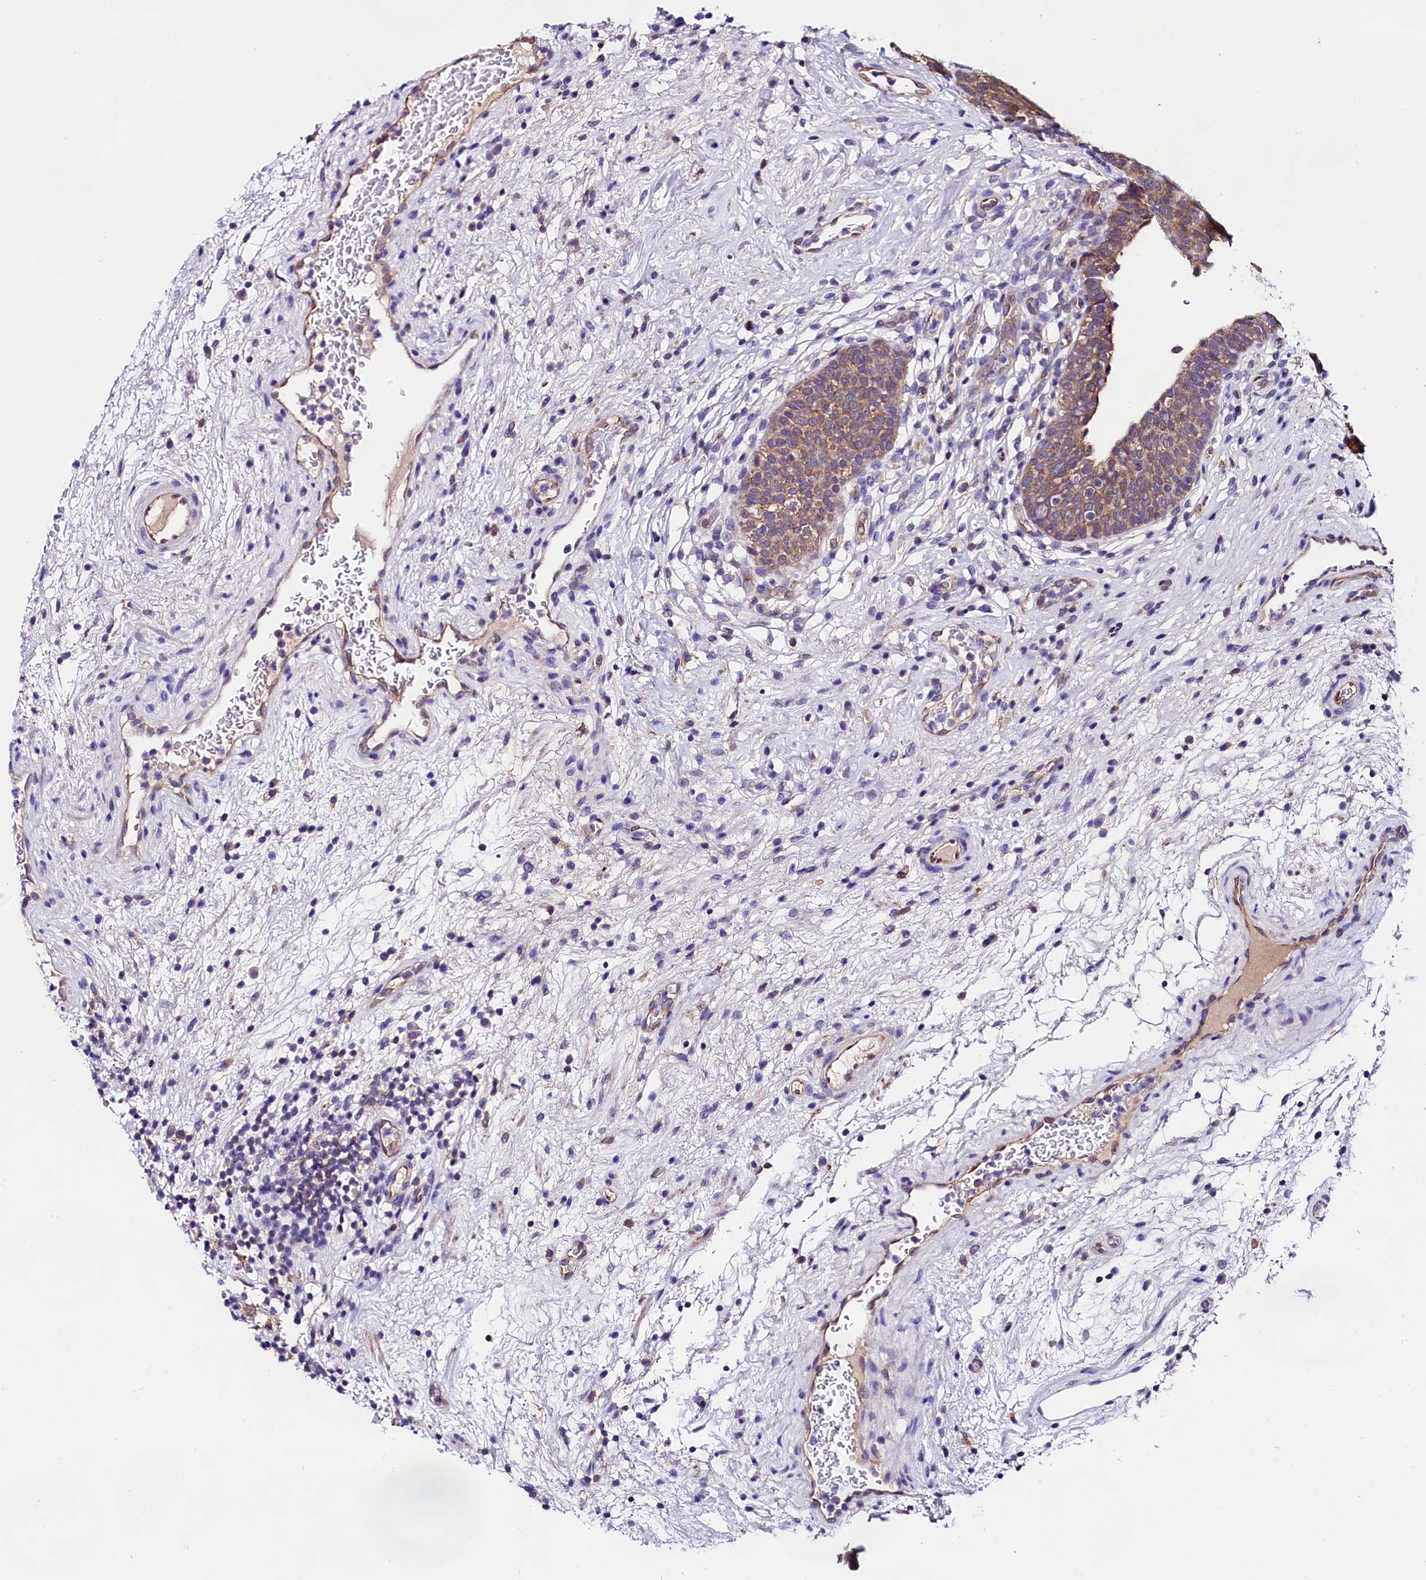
{"staining": {"intensity": "moderate", "quantity": ">75%", "location": "cytoplasmic/membranous"}, "tissue": "urinary bladder", "cell_type": "Urothelial cells", "image_type": "normal", "snomed": [{"axis": "morphology", "description": "Normal tissue, NOS"}, {"axis": "topography", "description": "Urinary bladder"}], "caption": "Protein expression analysis of benign urinary bladder demonstrates moderate cytoplasmic/membranous staining in approximately >75% of urothelial cells.", "gene": "OAS3", "patient": {"sex": "male", "age": 71}}